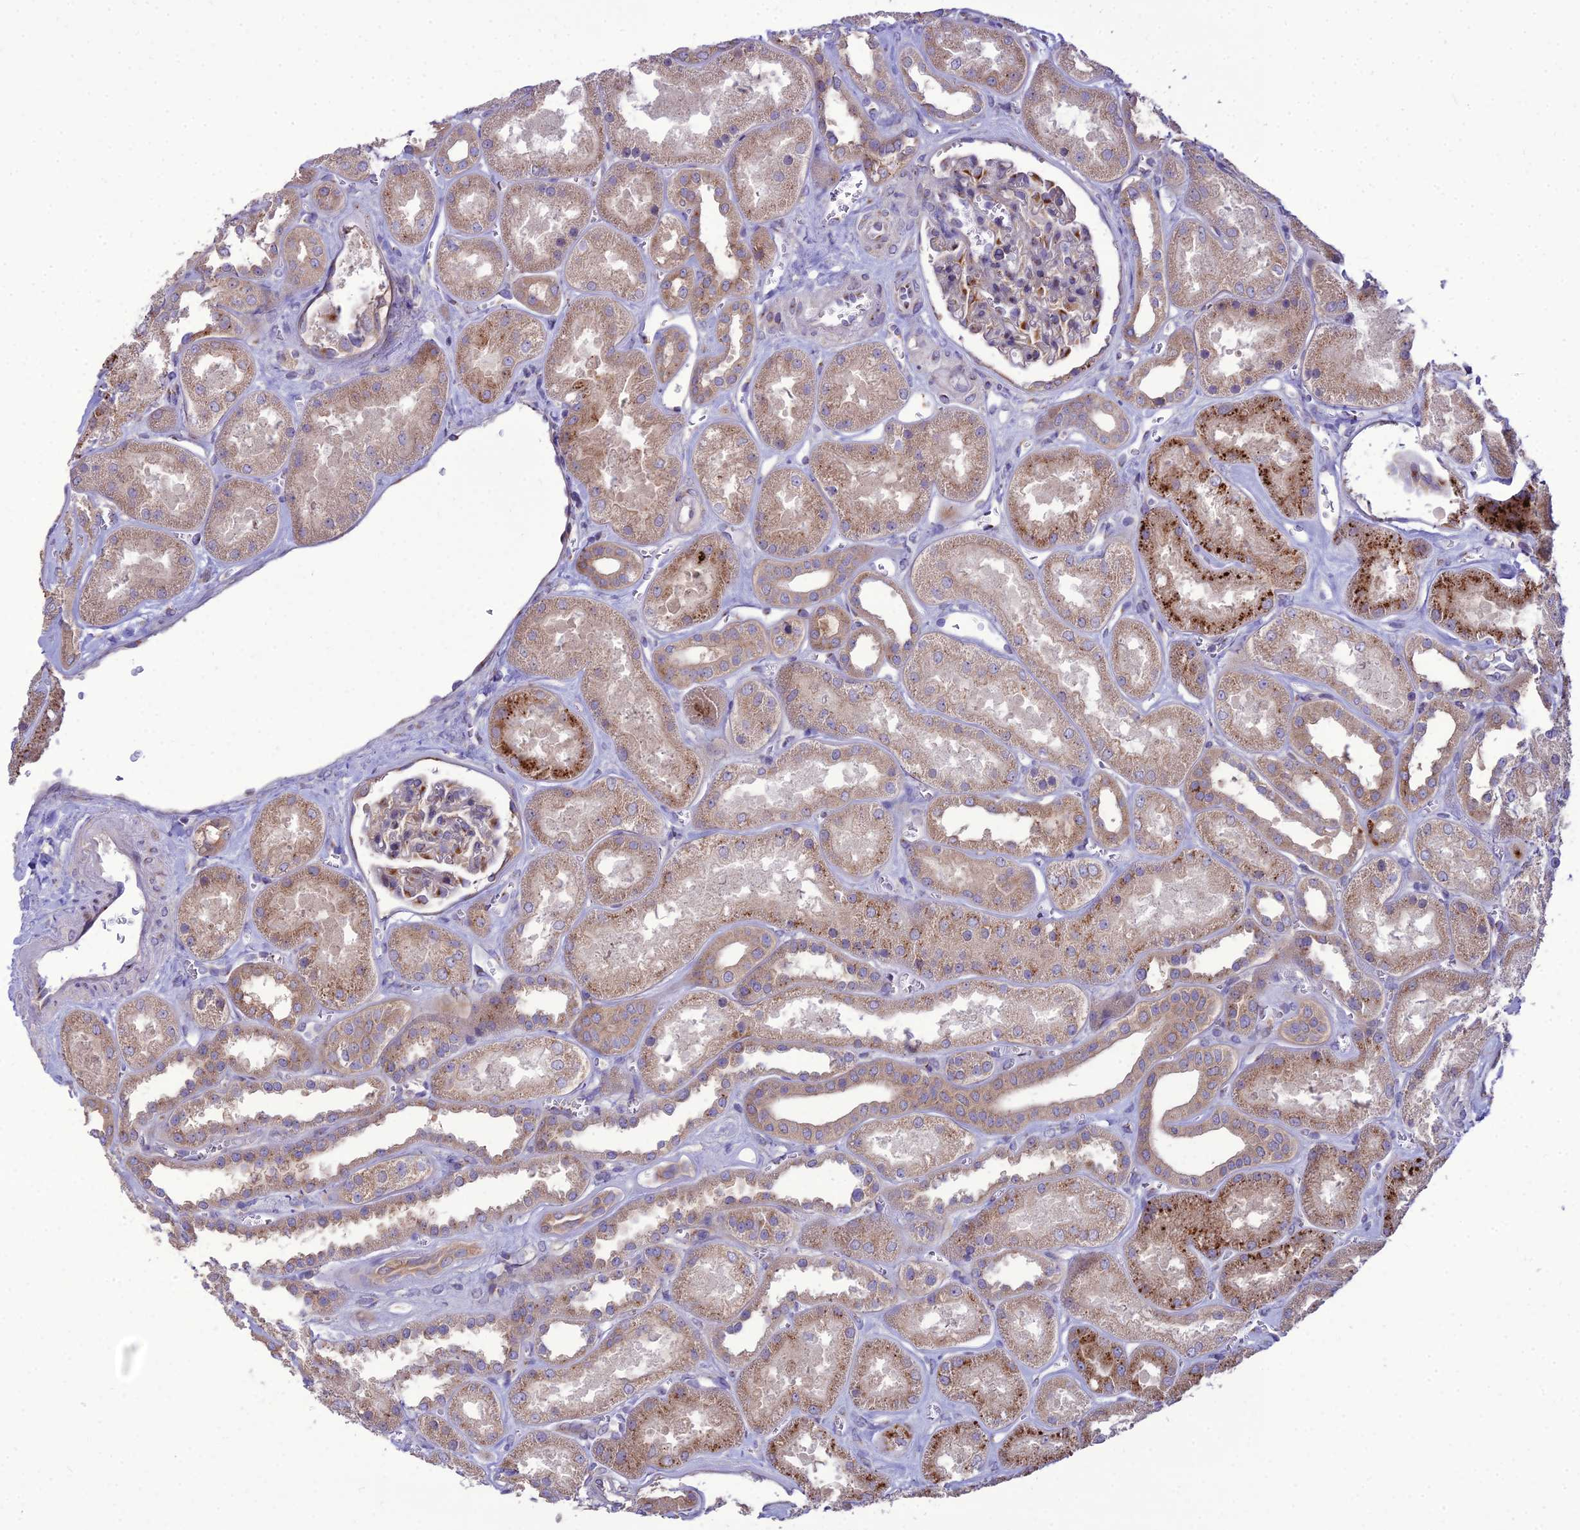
{"staining": {"intensity": "strong", "quantity": "<25%", "location": "cytoplasmic/membranous"}, "tissue": "kidney", "cell_type": "Cells in glomeruli", "image_type": "normal", "snomed": [{"axis": "morphology", "description": "Normal tissue, NOS"}, {"axis": "morphology", "description": "Adenocarcinoma, NOS"}, {"axis": "topography", "description": "Kidney"}], "caption": "Unremarkable kidney exhibits strong cytoplasmic/membranous expression in approximately <25% of cells in glomeruli, visualized by immunohistochemistry. The protein is shown in brown color, while the nuclei are stained blue.", "gene": "SPRYD7", "patient": {"sex": "female", "age": 68}}